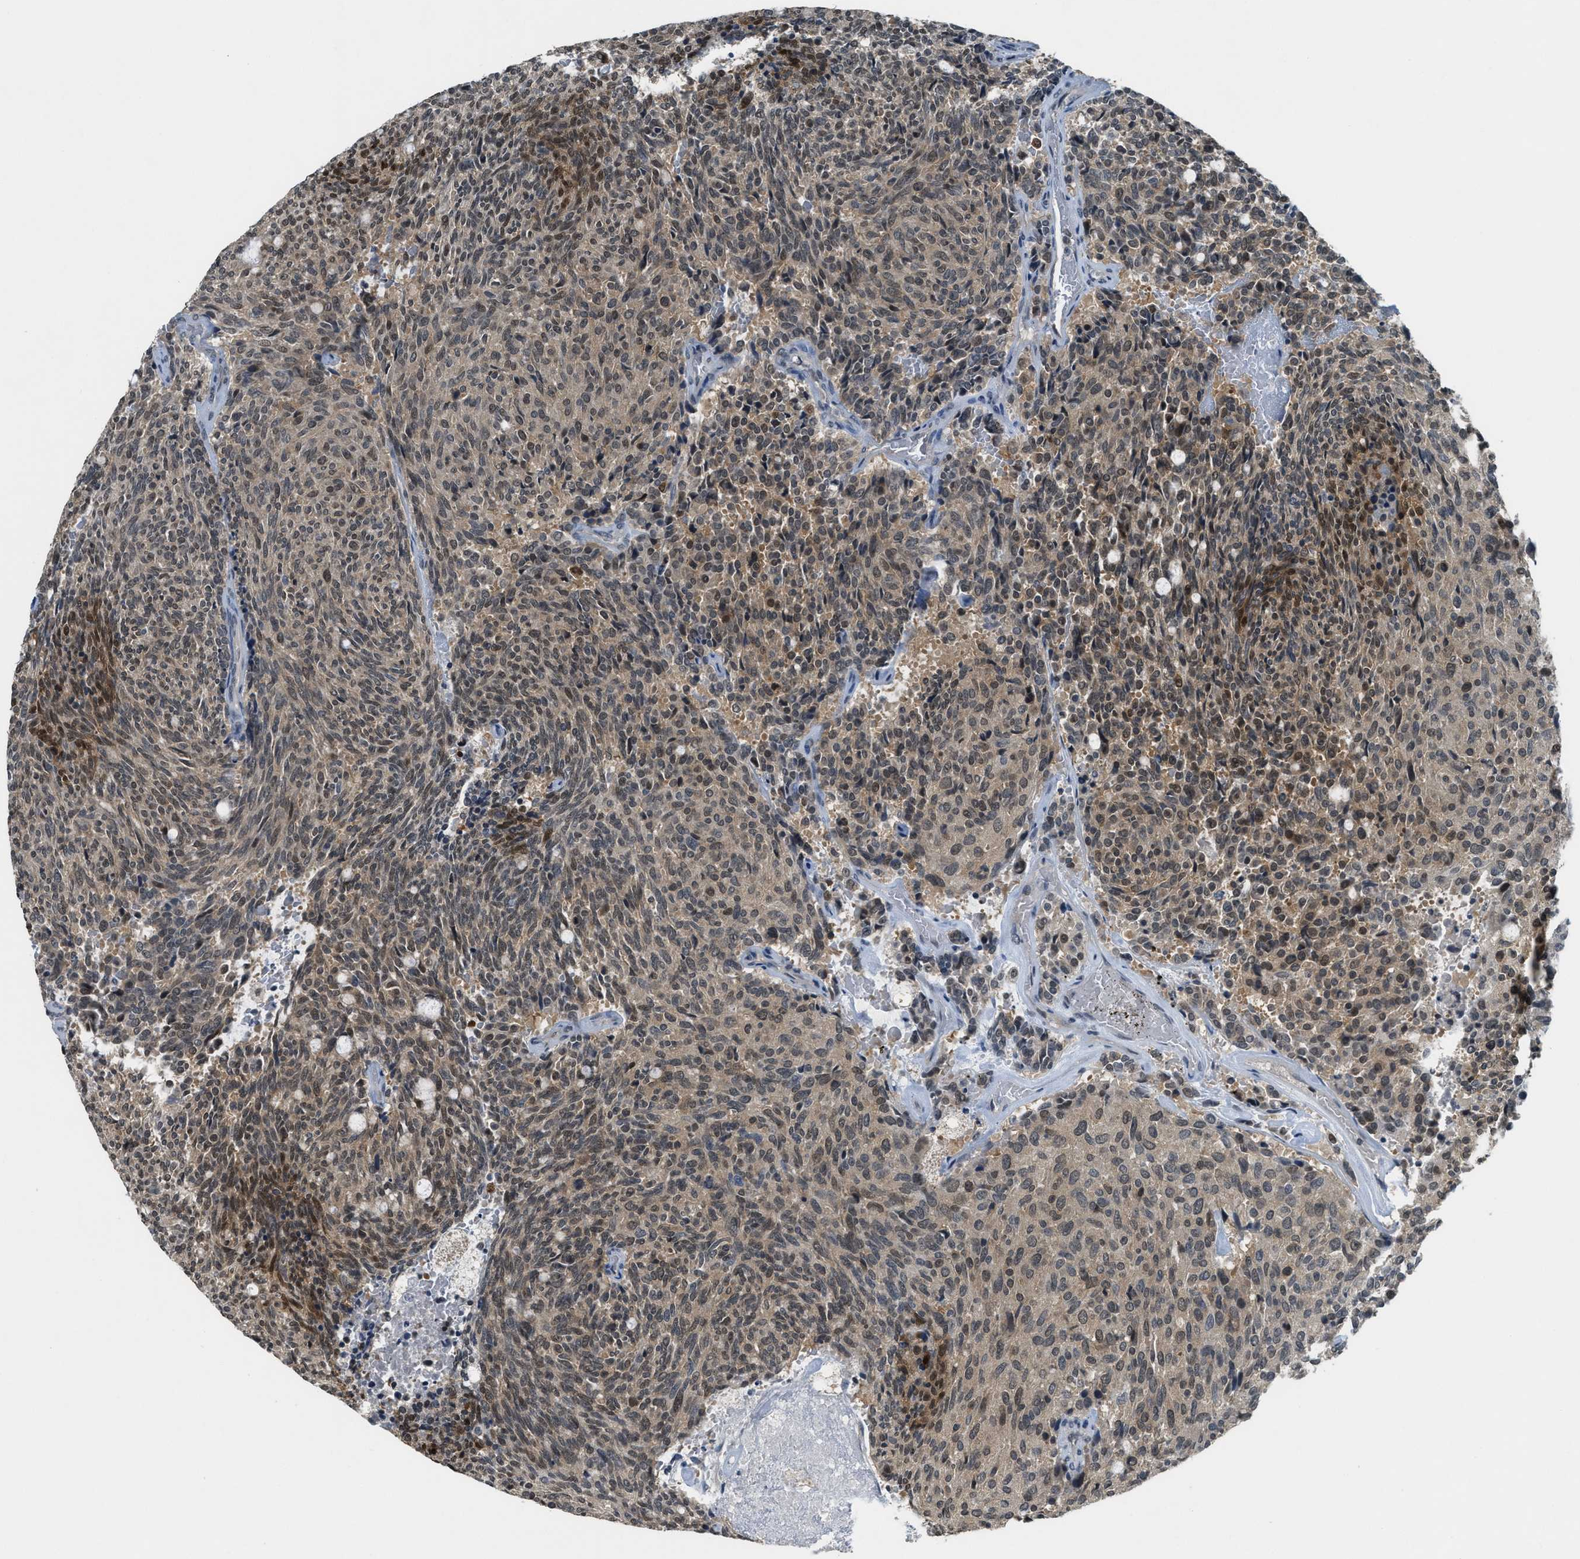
{"staining": {"intensity": "weak", "quantity": ">75%", "location": "cytoplasmic/membranous,nuclear"}, "tissue": "carcinoid", "cell_type": "Tumor cells", "image_type": "cancer", "snomed": [{"axis": "morphology", "description": "Carcinoid, malignant, NOS"}, {"axis": "topography", "description": "Pancreas"}], "caption": "A photomicrograph of carcinoid (malignant) stained for a protein reveals weak cytoplasmic/membranous and nuclear brown staining in tumor cells. The staining was performed using DAB, with brown indicating positive protein expression. Nuclei are stained blue with hematoxylin.", "gene": "DNAJB1", "patient": {"sex": "female", "age": 54}}